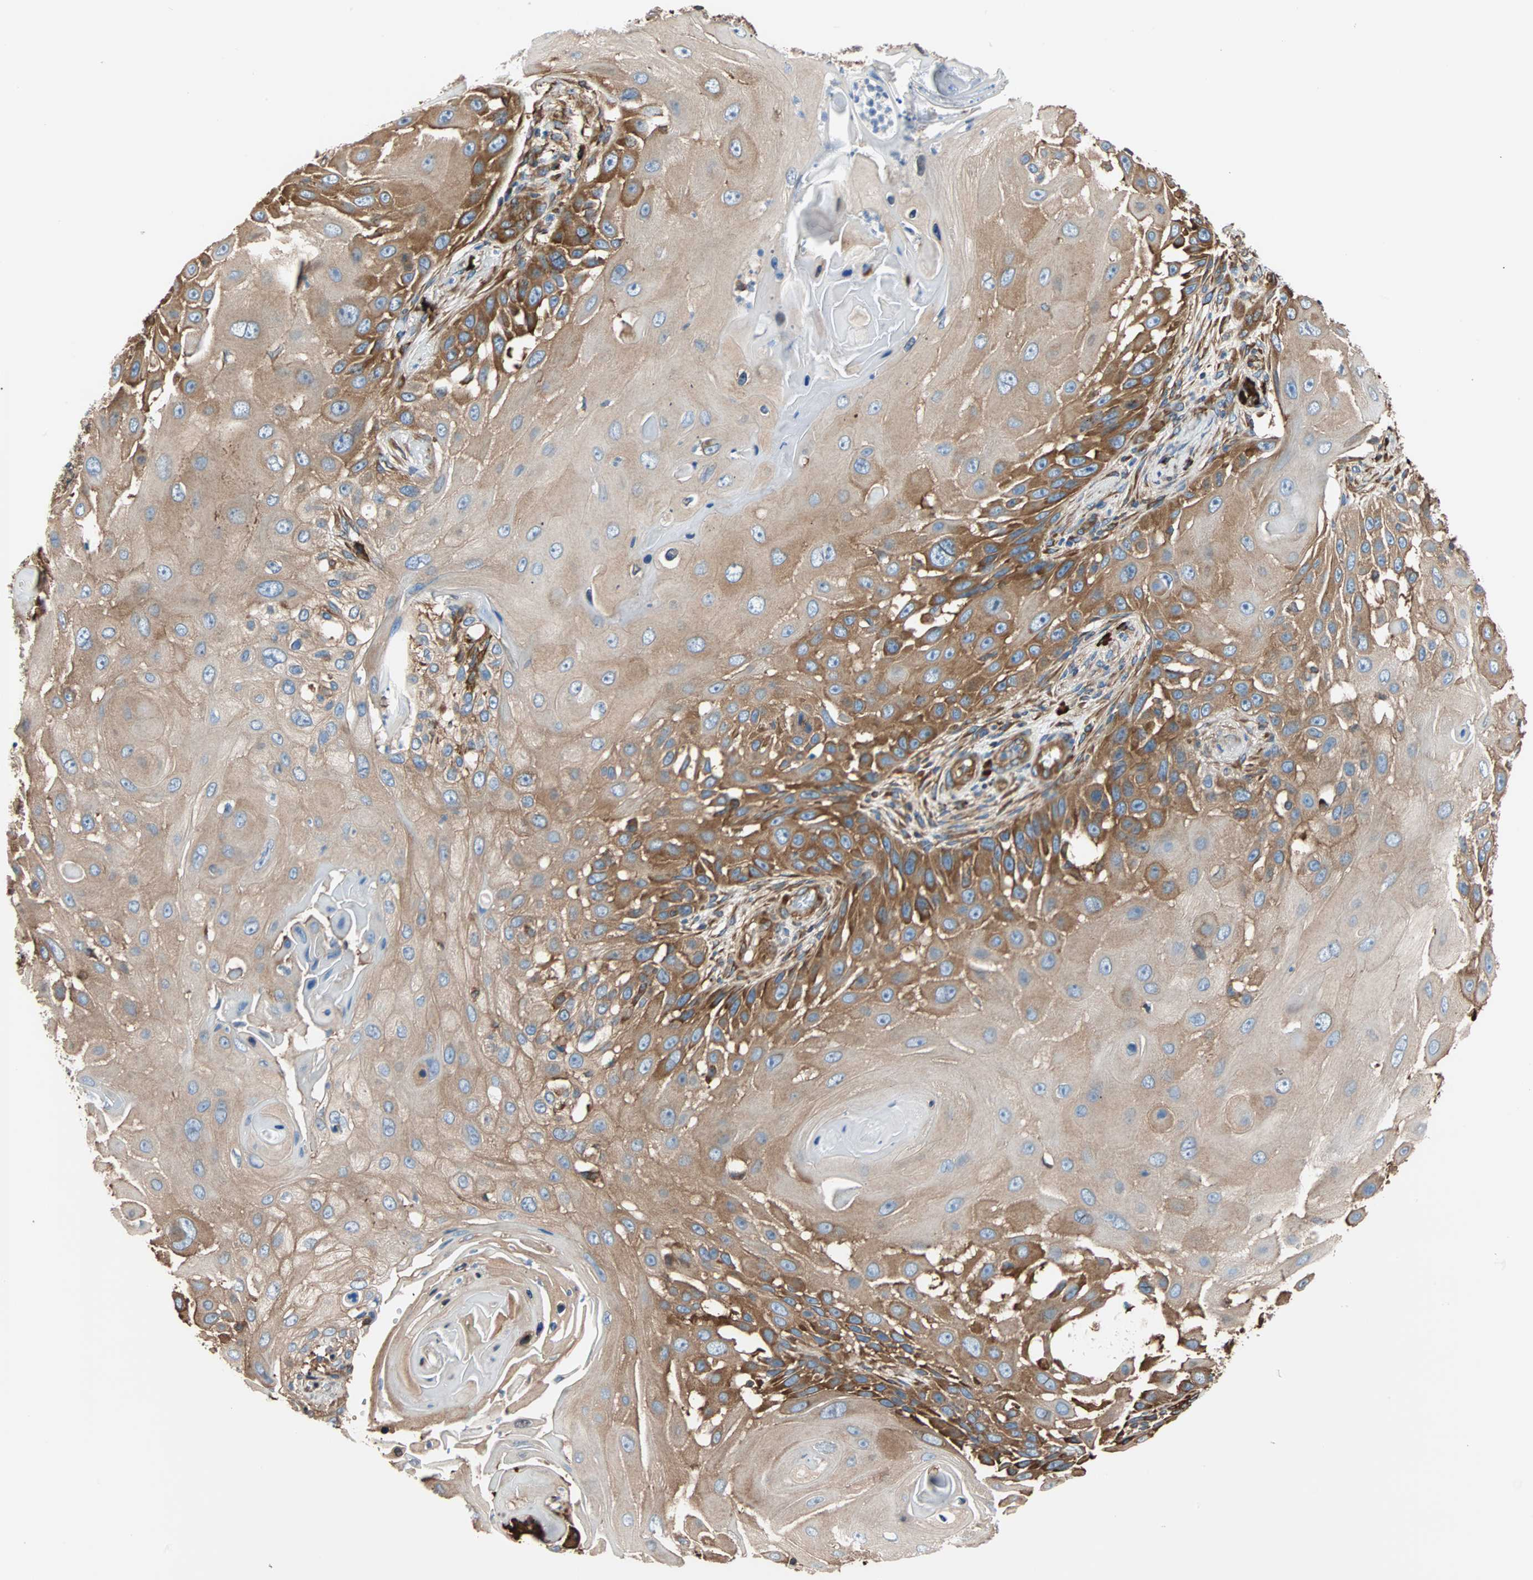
{"staining": {"intensity": "moderate", "quantity": ">75%", "location": "cytoplasmic/membranous"}, "tissue": "skin cancer", "cell_type": "Tumor cells", "image_type": "cancer", "snomed": [{"axis": "morphology", "description": "Squamous cell carcinoma, NOS"}, {"axis": "topography", "description": "Skin"}], "caption": "IHC of skin cancer (squamous cell carcinoma) demonstrates medium levels of moderate cytoplasmic/membranous positivity in approximately >75% of tumor cells.", "gene": "EEF2", "patient": {"sex": "female", "age": 44}}